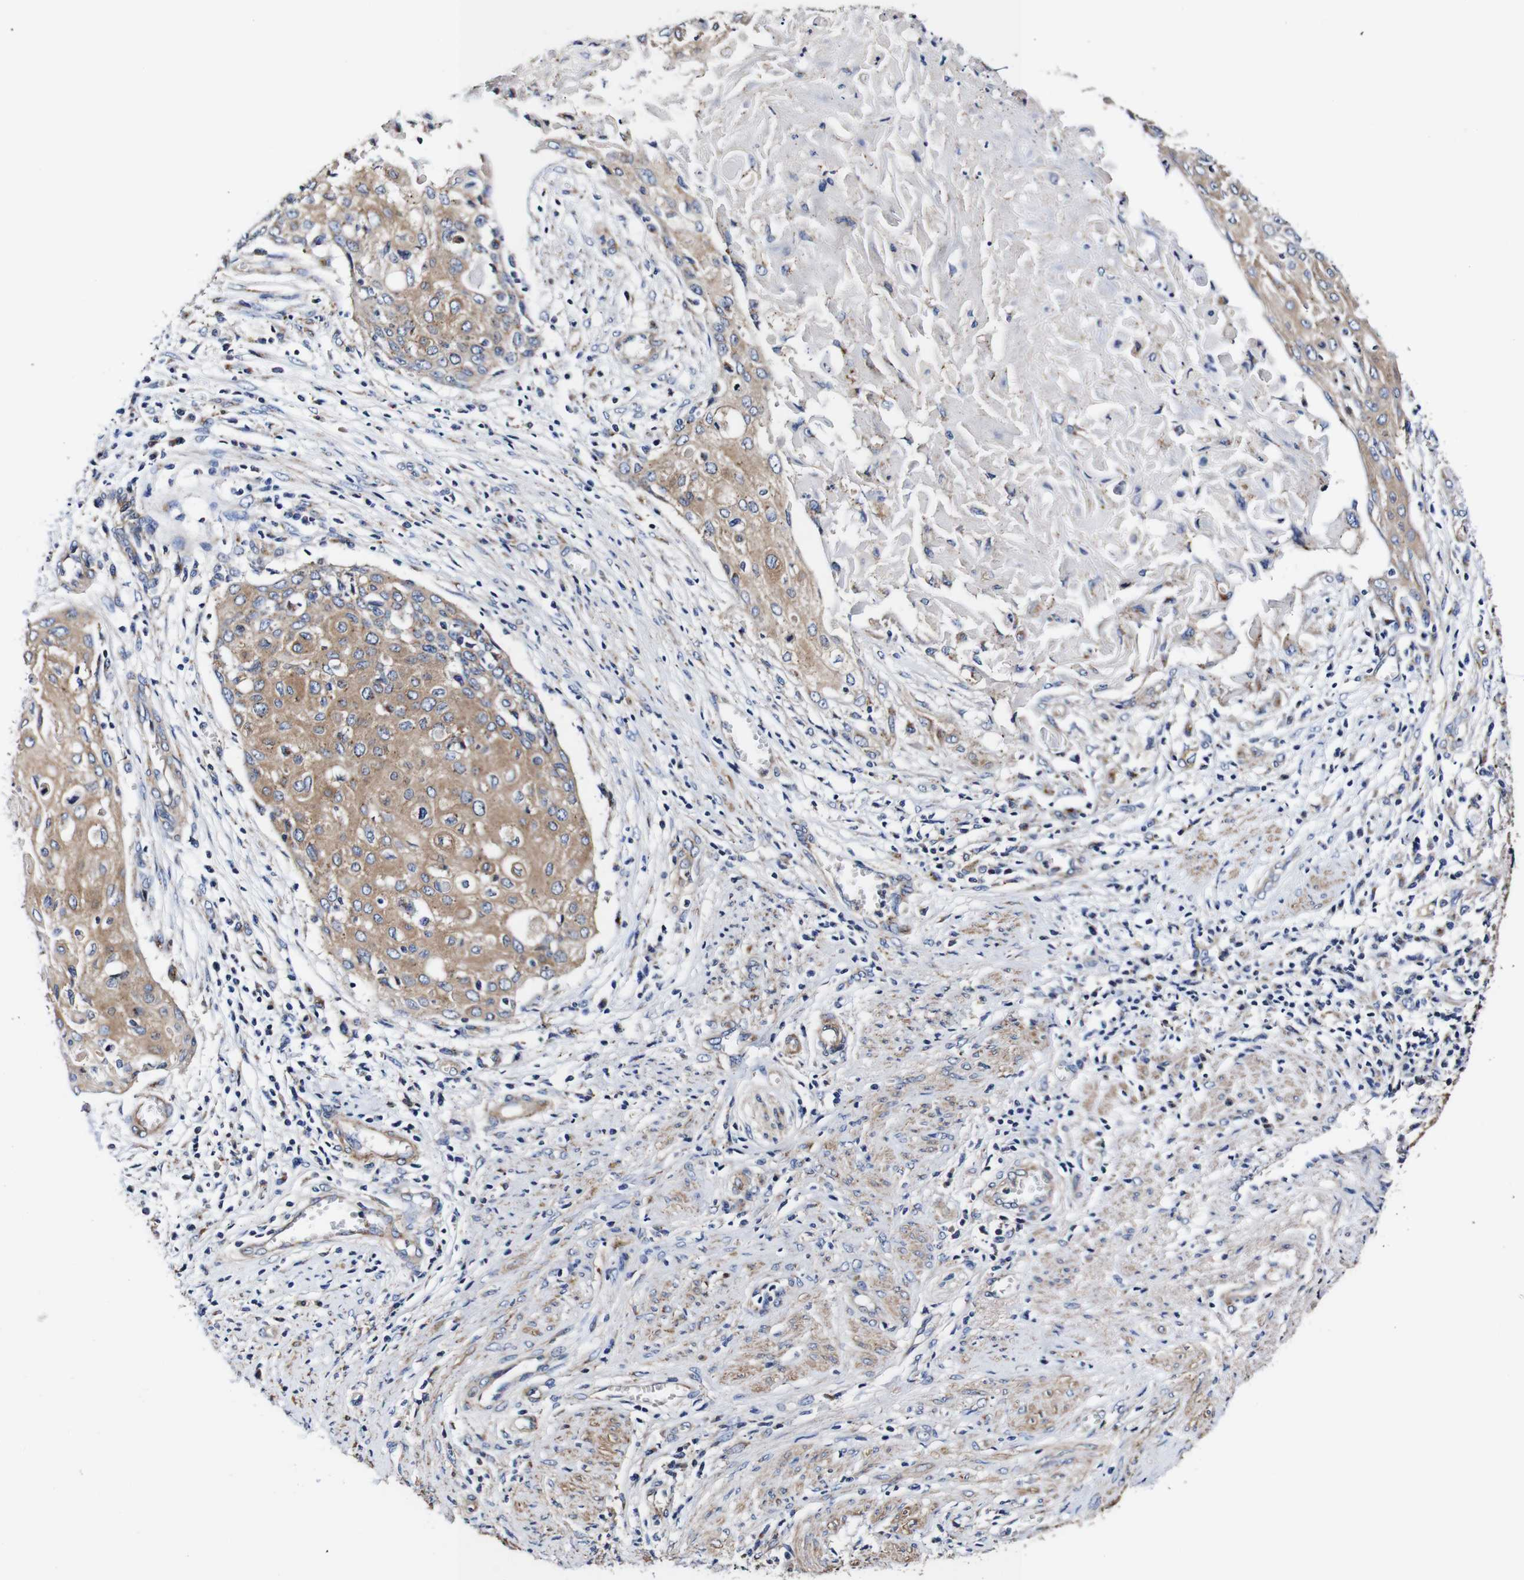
{"staining": {"intensity": "moderate", "quantity": ">75%", "location": "cytoplasmic/membranous"}, "tissue": "cervical cancer", "cell_type": "Tumor cells", "image_type": "cancer", "snomed": [{"axis": "morphology", "description": "Squamous cell carcinoma, NOS"}, {"axis": "topography", "description": "Cervix"}], "caption": "Squamous cell carcinoma (cervical) stained with DAB (3,3'-diaminobenzidine) immunohistochemistry displays medium levels of moderate cytoplasmic/membranous expression in approximately >75% of tumor cells. (Stains: DAB (3,3'-diaminobenzidine) in brown, nuclei in blue, Microscopy: brightfield microscopy at high magnification).", "gene": "PDCD6IP", "patient": {"sex": "female", "age": 39}}